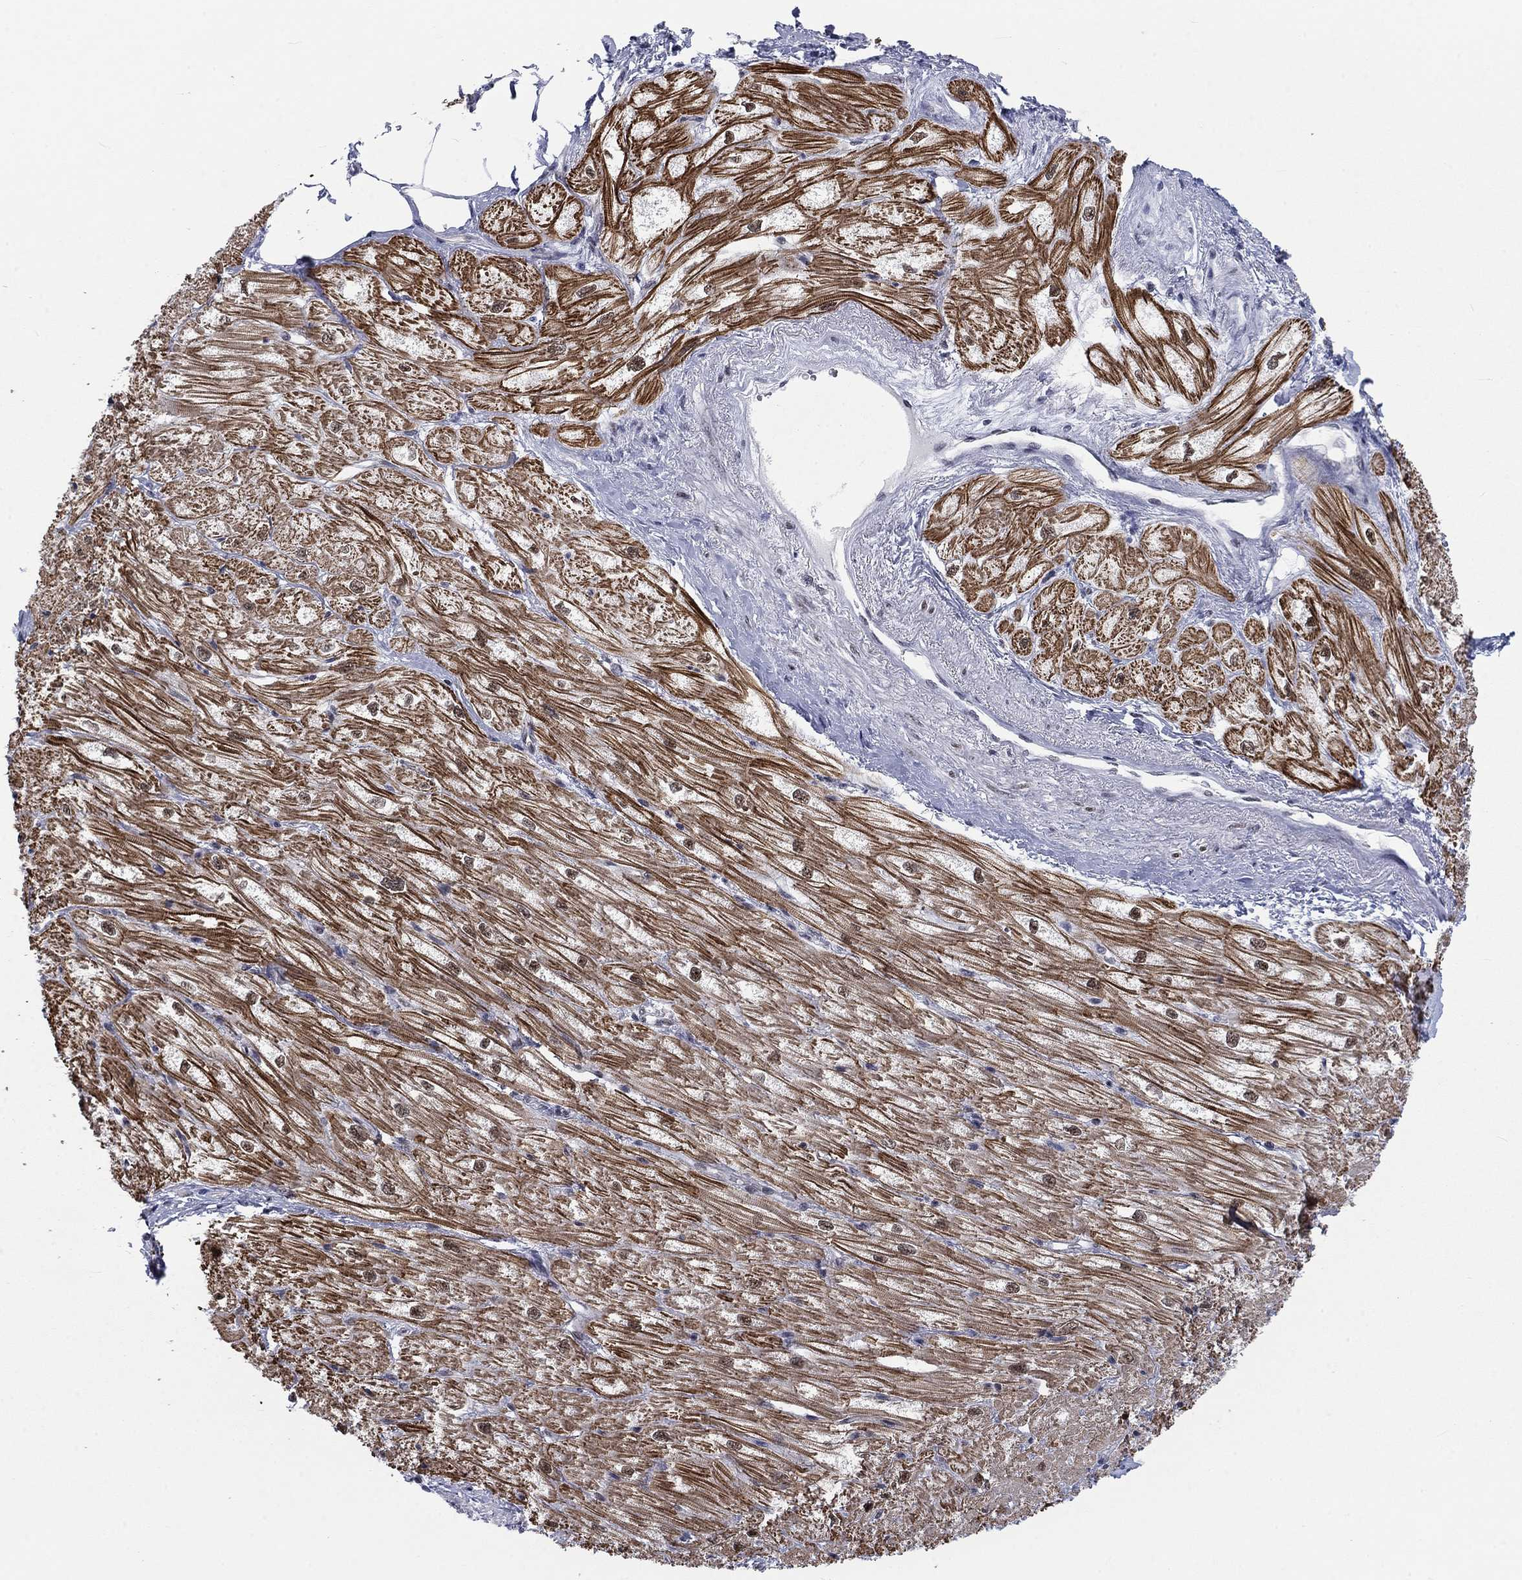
{"staining": {"intensity": "moderate", "quantity": ">75%", "location": "cytoplasmic/membranous"}, "tissue": "heart muscle", "cell_type": "Cardiomyocytes", "image_type": "normal", "snomed": [{"axis": "morphology", "description": "Normal tissue, NOS"}, {"axis": "topography", "description": "Heart"}], "caption": "This is a micrograph of immunohistochemistry staining of unremarkable heart muscle, which shows moderate staining in the cytoplasmic/membranous of cardiomyocytes.", "gene": "FYTTD1", "patient": {"sex": "male", "age": 57}}